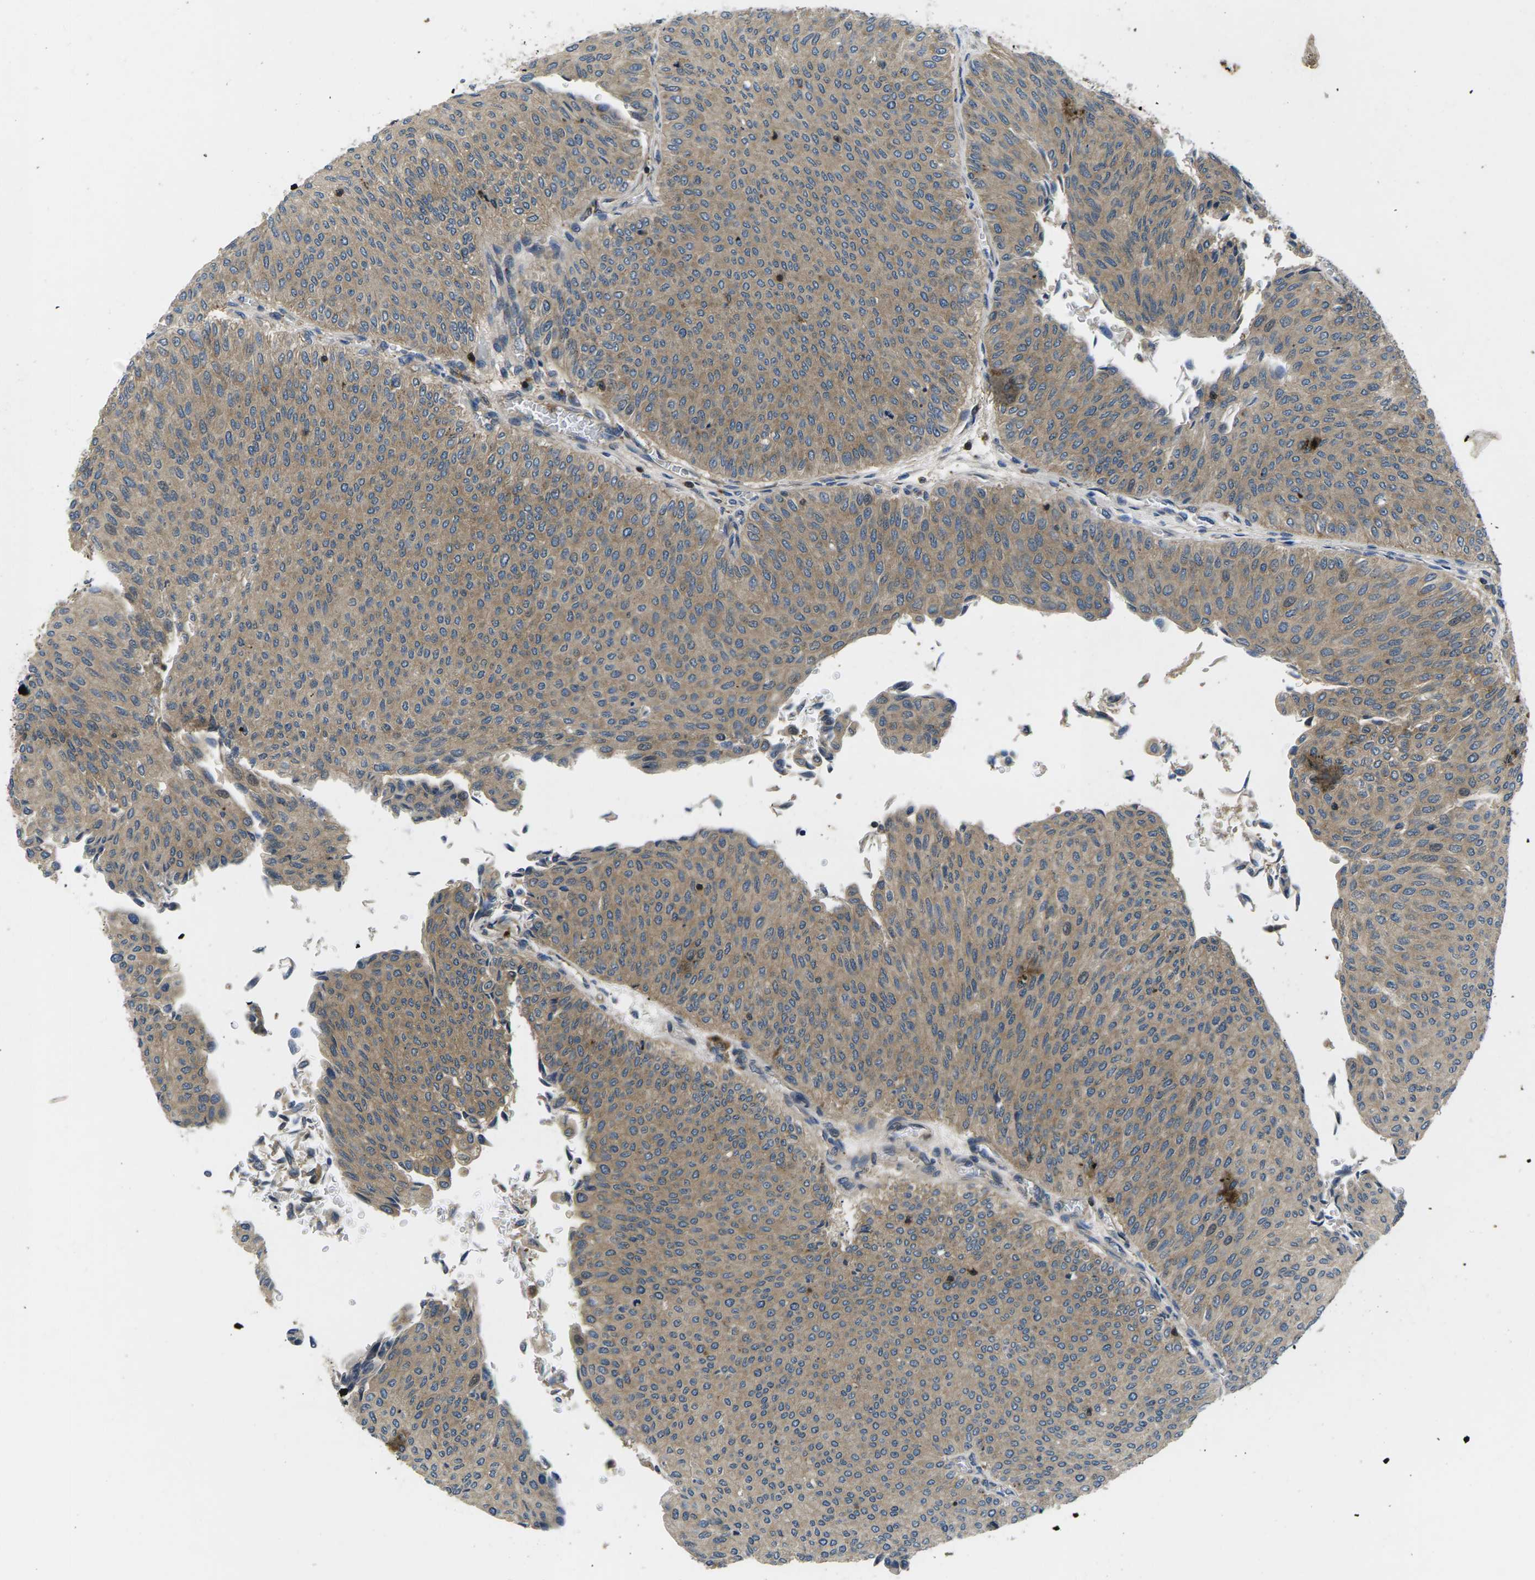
{"staining": {"intensity": "weak", "quantity": ">75%", "location": "cytoplasmic/membranous"}, "tissue": "urothelial cancer", "cell_type": "Tumor cells", "image_type": "cancer", "snomed": [{"axis": "morphology", "description": "Urothelial carcinoma, Low grade"}, {"axis": "topography", "description": "Urinary bladder"}], "caption": "Protein expression analysis of human urothelial carcinoma (low-grade) reveals weak cytoplasmic/membranous staining in approximately >75% of tumor cells.", "gene": "PLCE1", "patient": {"sex": "male", "age": 78}}